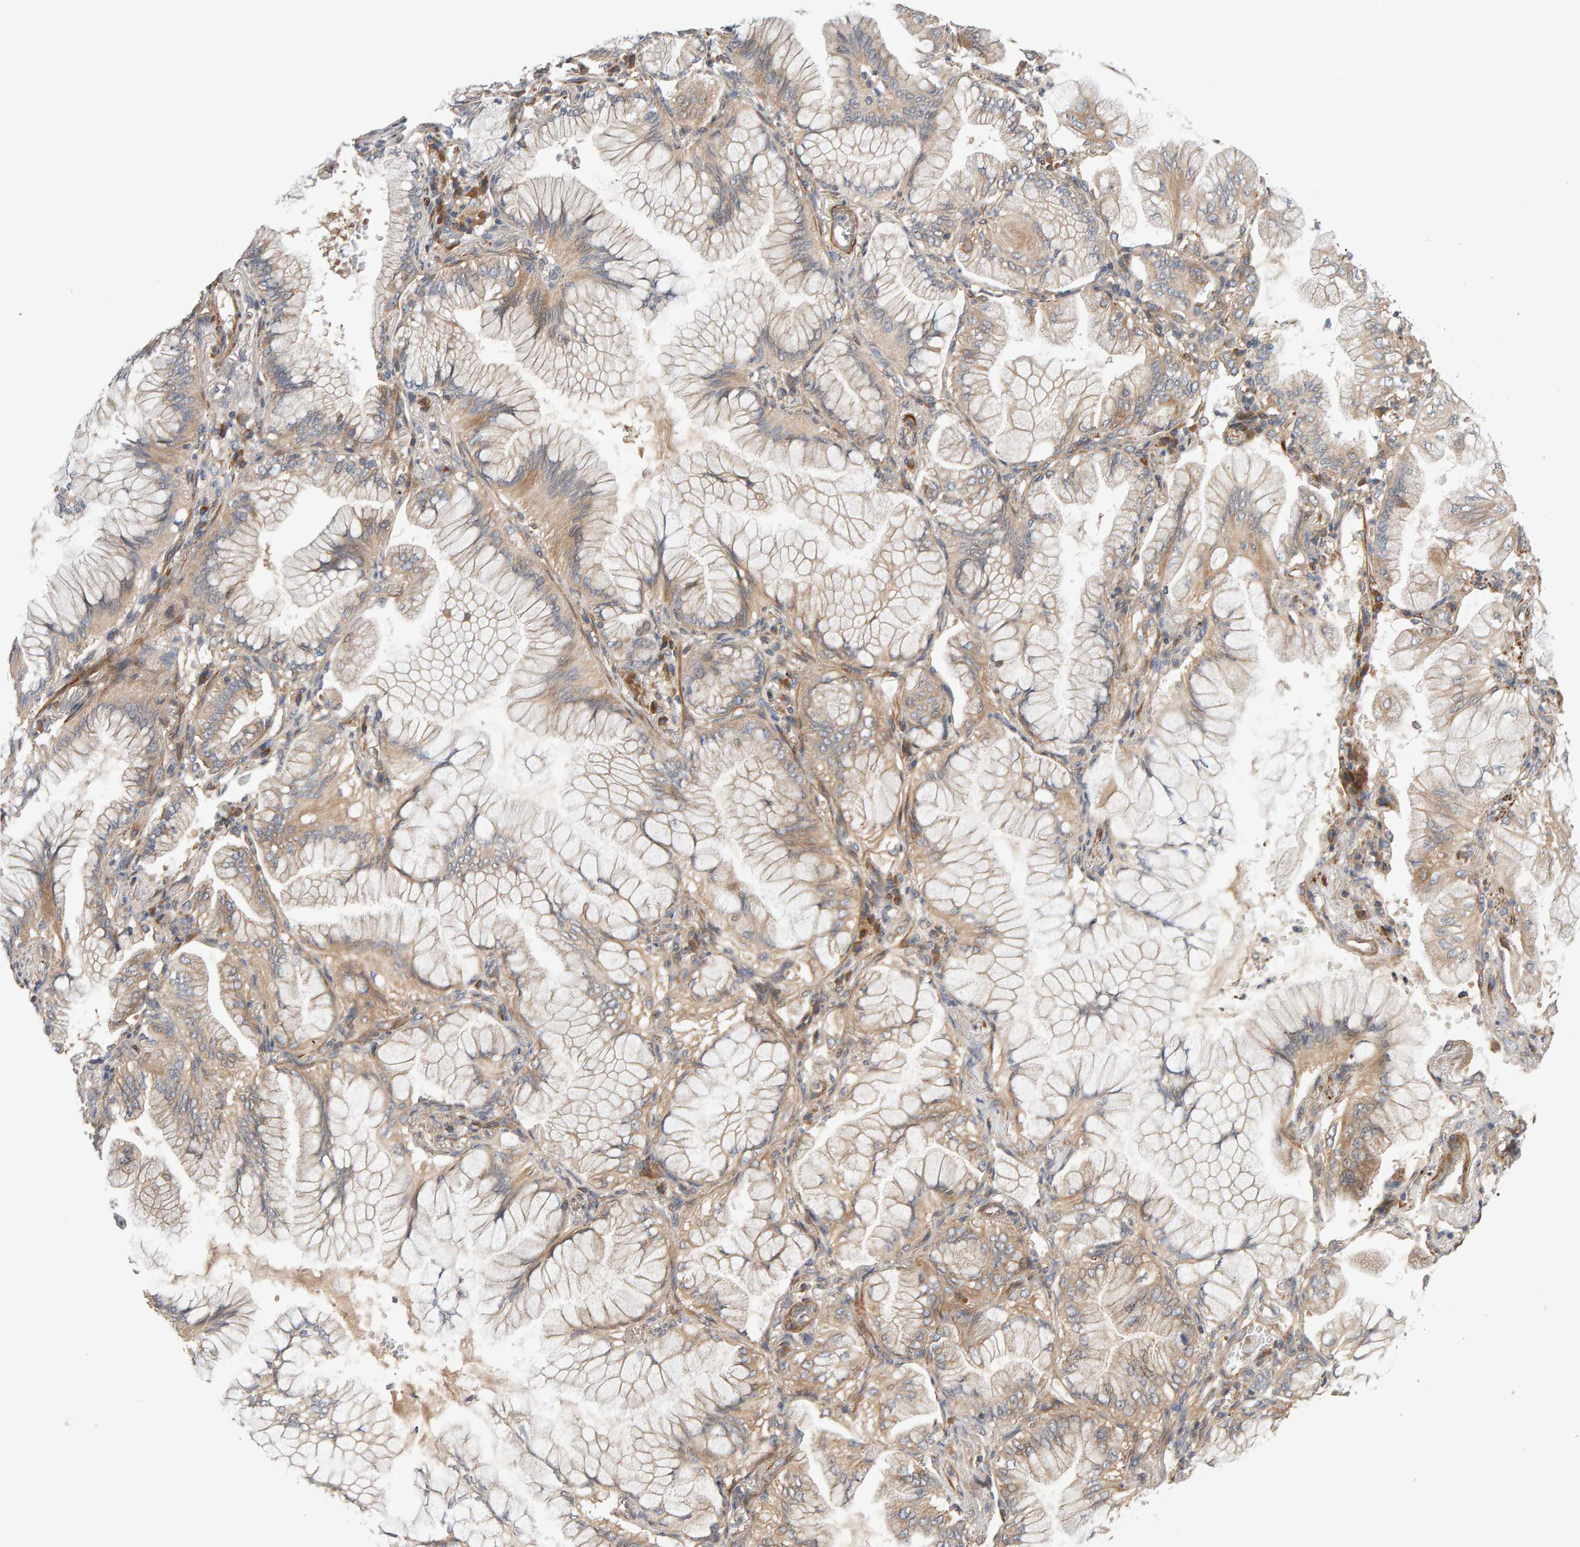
{"staining": {"intensity": "weak", "quantity": ">75%", "location": "cytoplasmic/membranous"}, "tissue": "lung cancer", "cell_type": "Tumor cells", "image_type": "cancer", "snomed": [{"axis": "morphology", "description": "Adenocarcinoma, NOS"}, {"axis": "topography", "description": "Lung"}], "caption": "IHC staining of adenocarcinoma (lung), which shows low levels of weak cytoplasmic/membranous positivity in approximately >75% of tumor cells indicating weak cytoplasmic/membranous protein staining. The staining was performed using DAB (brown) for protein detection and nuclei were counterstained in hematoxylin (blue).", "gene": "RNF19A", "patient": {"sex": "female", "age": 70}}